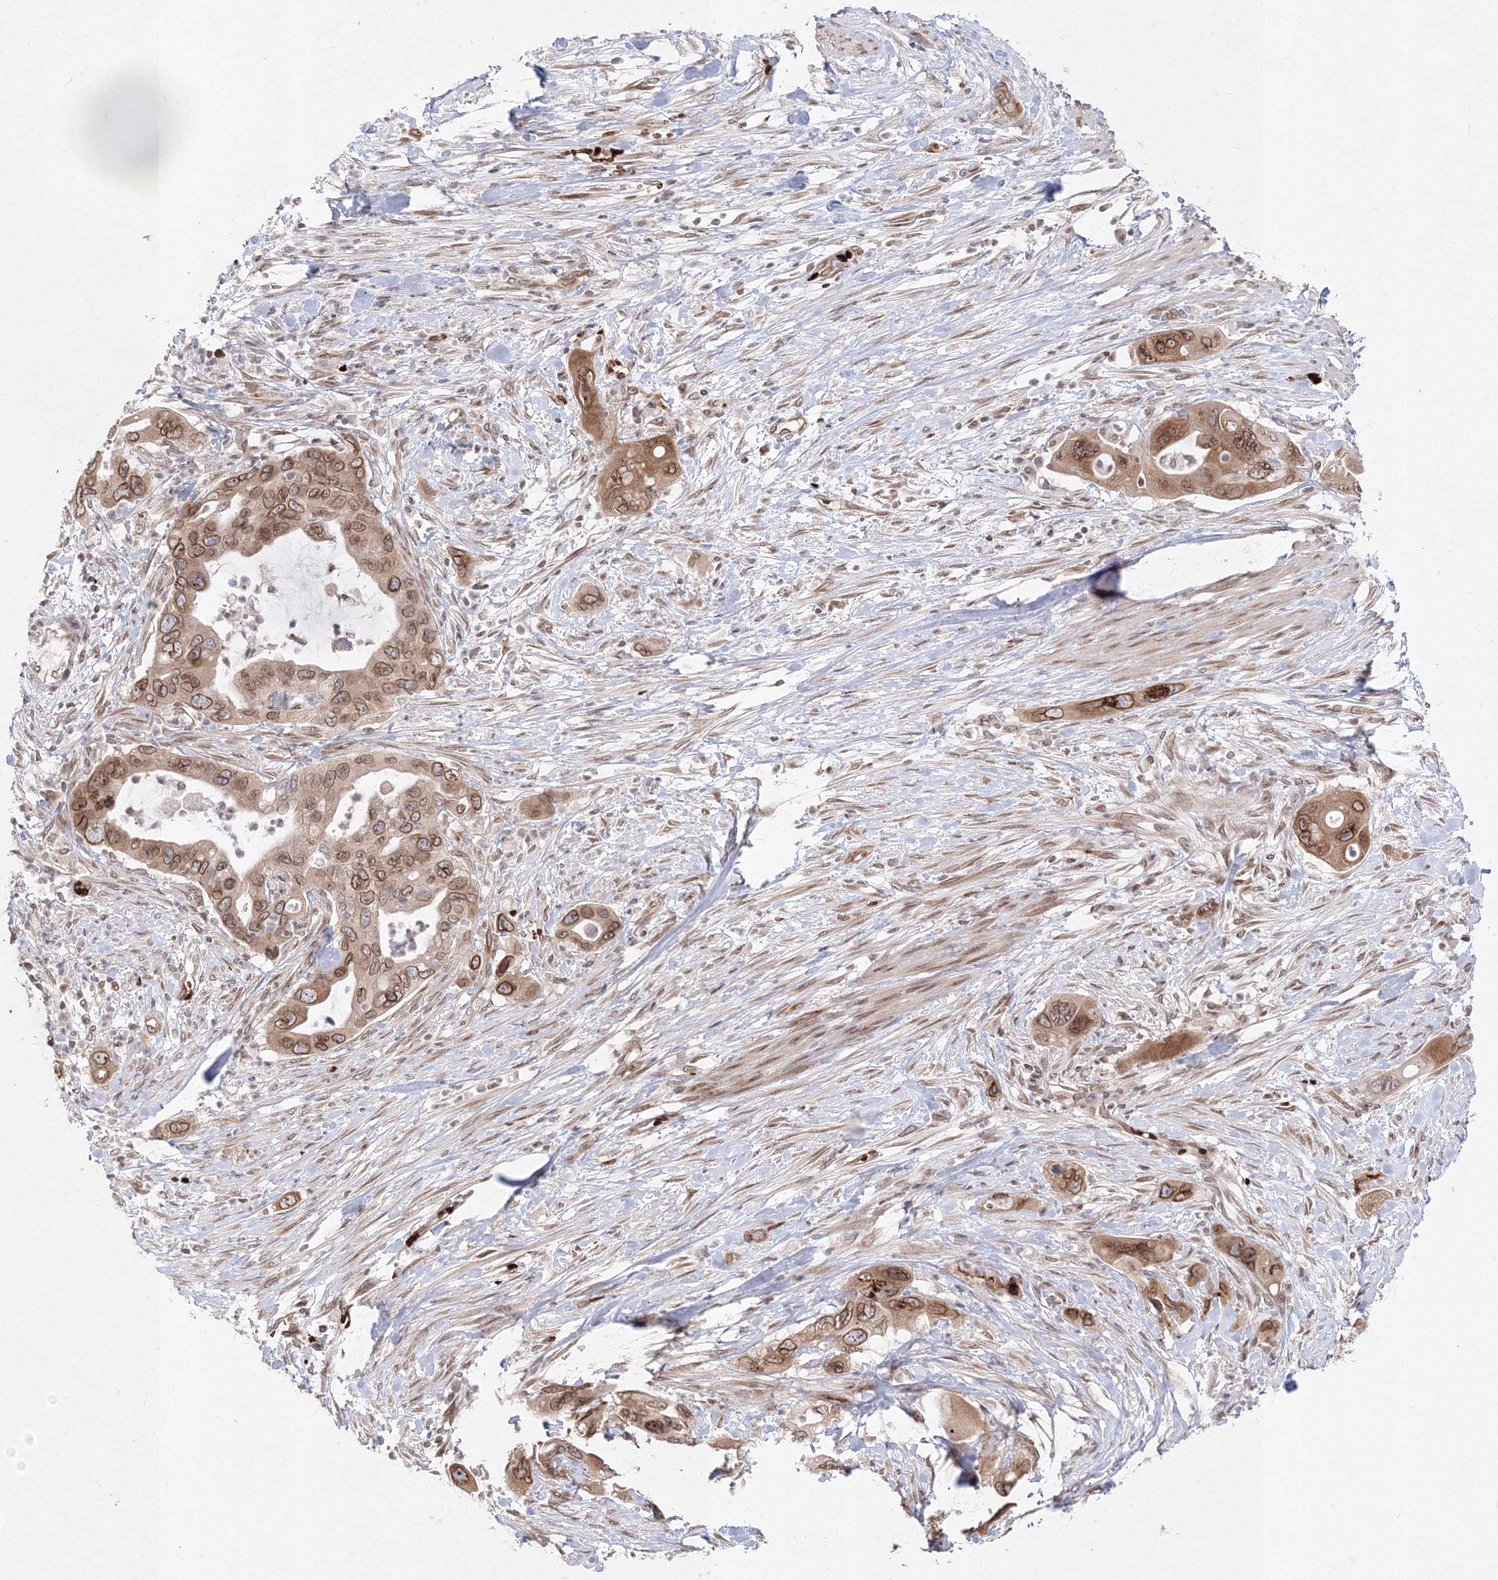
{"staining": {"intensity": "moderate", "quantity": ">75%", "location": "cytoplasmic/membranous,nuclear"}, "tissue": "pancreatic cancer", "cell_type": "Tumor cells", "image_type": "cancer", "snomed": [{"axis": "morphology", "description": "Adenocarcinoma, NOS"}, {"axis": "topography", "description": "Pancreas"}], "caption": "A brown stain shows moderate cytoplasmic/membranous and nuclear staining of a protein in pancreatic adenocarcinoma tumor cells. The protein is shown in brown color, while the nuclei are stained blue.", "gene": "DNAJB2", "patient": {"sex": "female", "age": 71}}